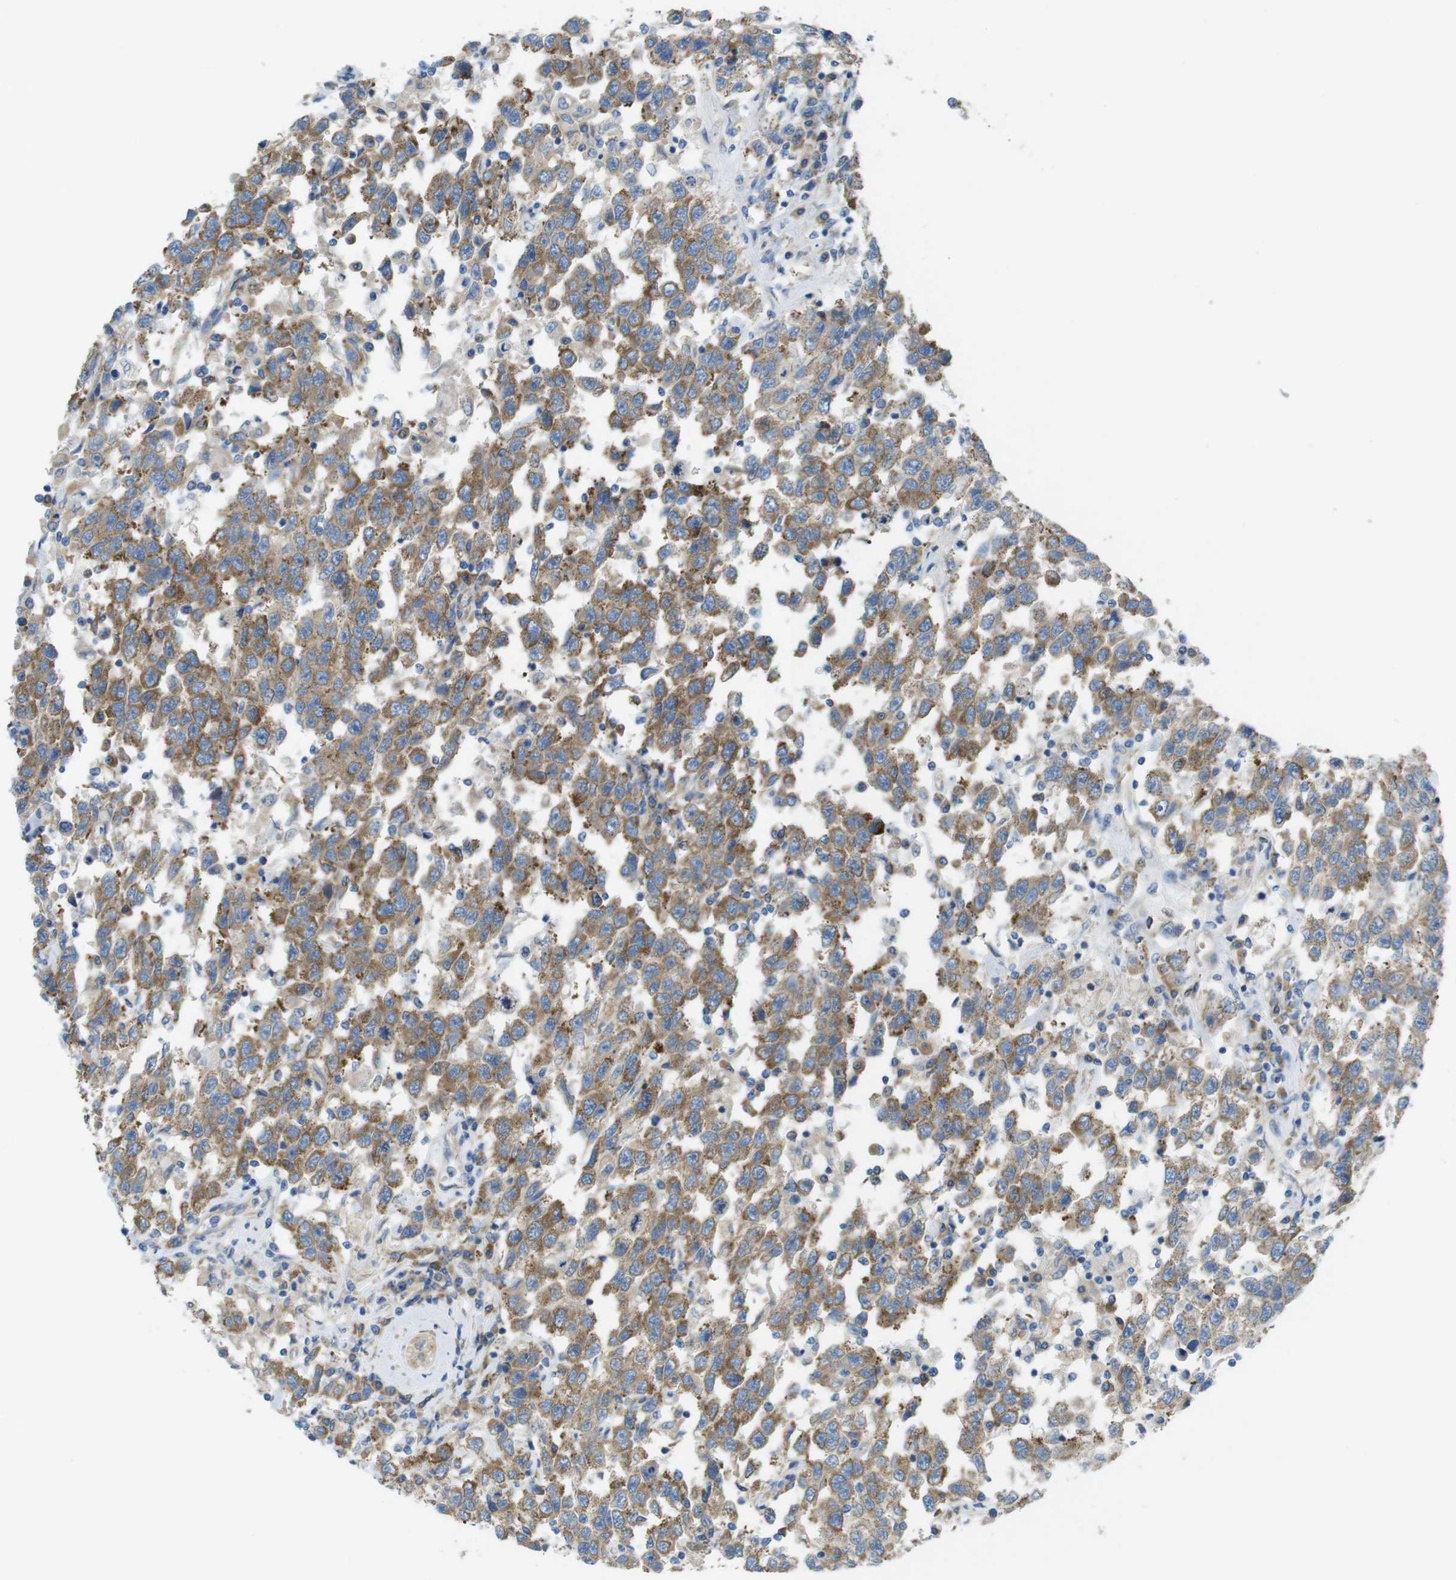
{"staining": {"intensity": "moderate", "quantity": ">75%", "location": "cytoplasmic/membranous"}, "tissue": "testis cancer", "cell_type": "Tumor cells", "image_type": "cancer", "snomed": [{"axis": "morphology", "description": "Seminoma, NOS"}, {"axis": "topography", "description": "Testis"}], "caption": "Protein staining of testis cancer tissue reveals moderate cytoplasmic/membranous positivity in about >75% of tumor cells.", "gene": "TMEM234", "patient": {"sex": "male", "age": 41}}